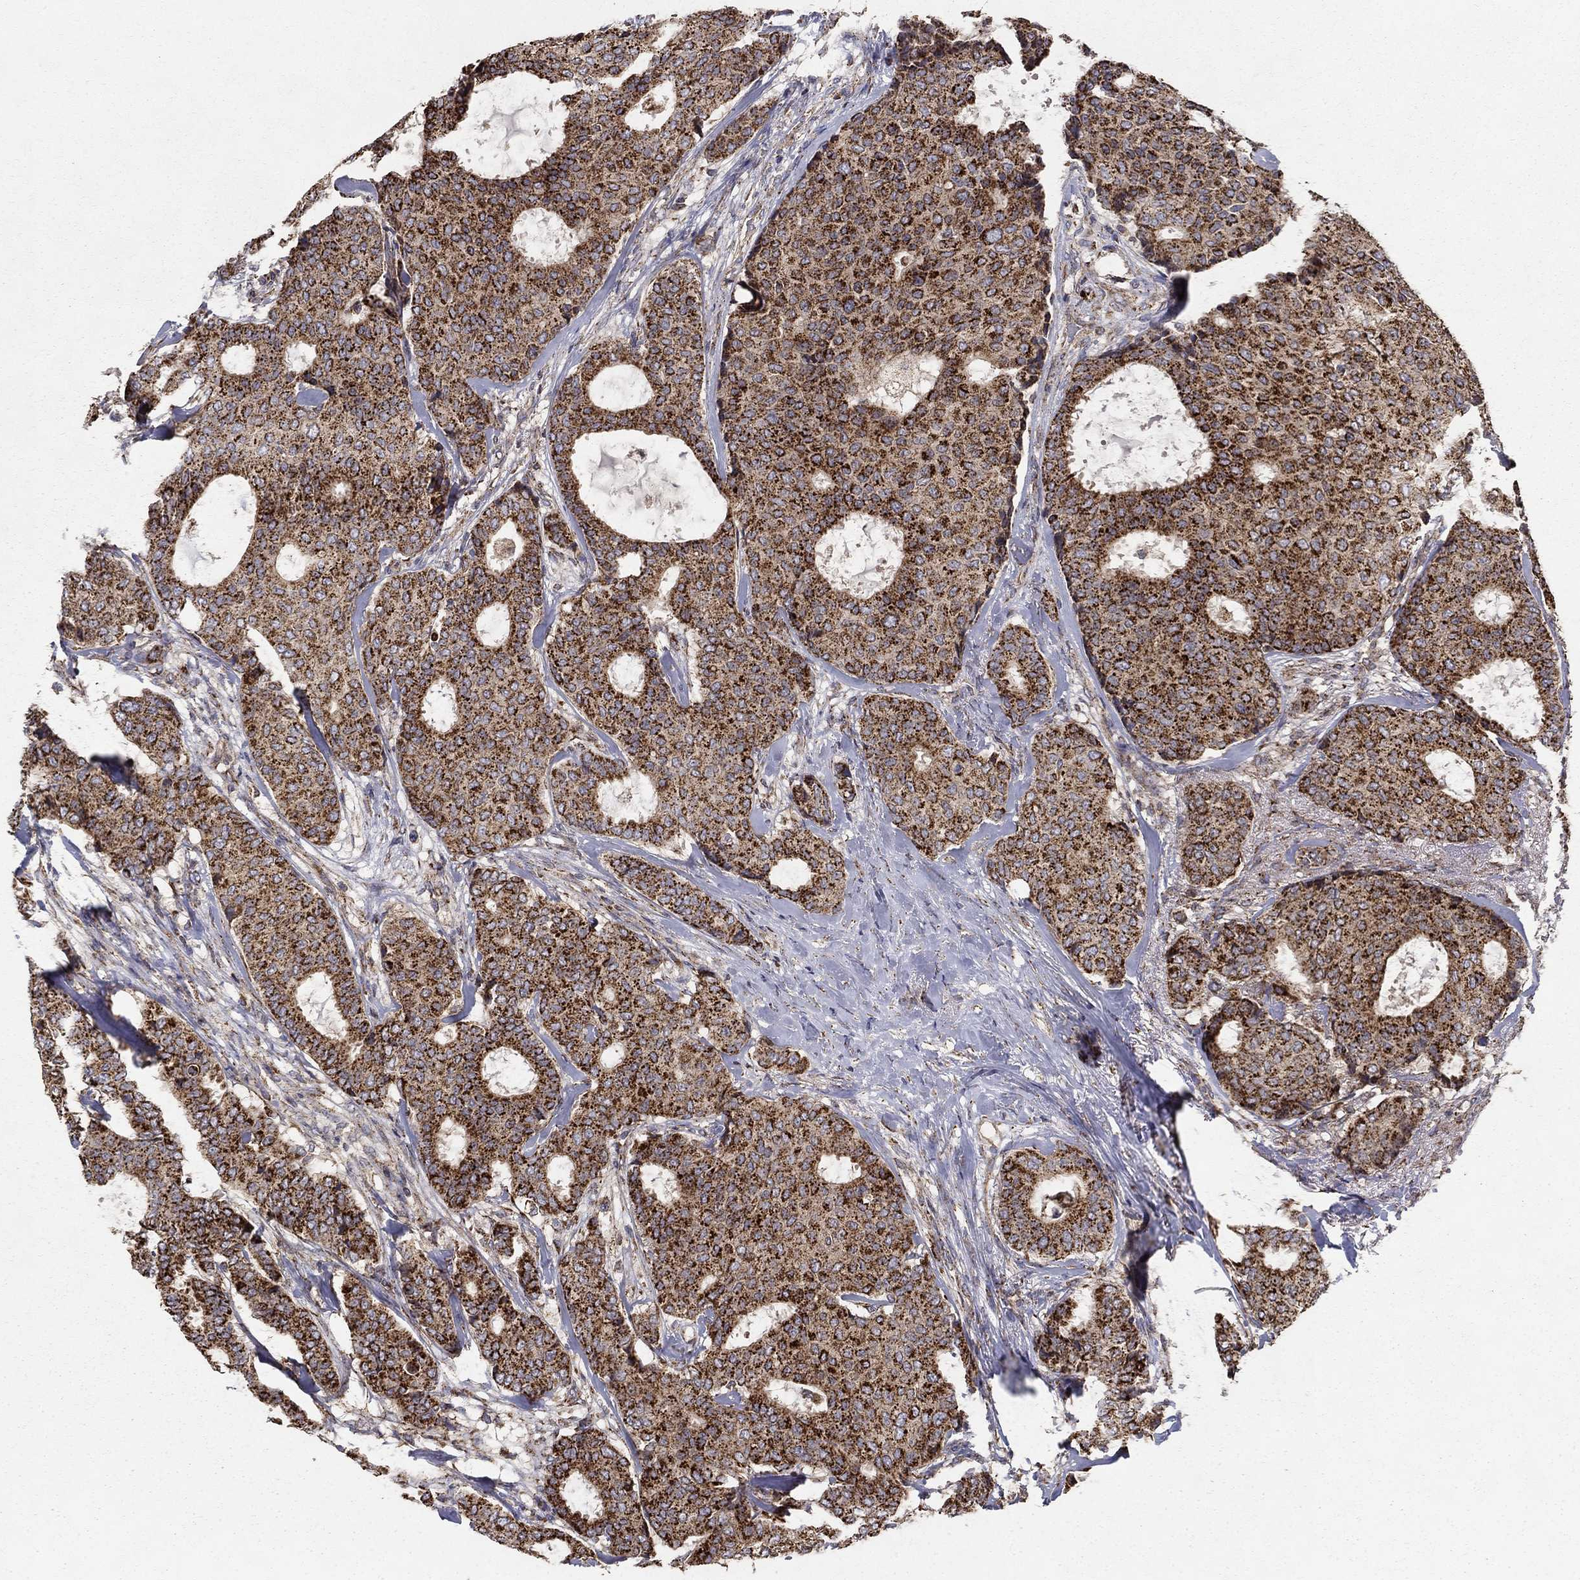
{"staining": {"intensity": "strong", "quantity": ">75%", "location": "cytoplasmic/membranous"}, "tissue": "breast cancer", "cell_type": "Tumor cells", "image_type": "cancer", "snomed": [{"axis": "morphology", "description": "Duct carcinoma"}, {"axis": "topography", "description": "Breast"}], "caption": "A photomicrograph of invasive ductal carcinoma (breast) stained for a protein exhibits strong cytoplasmic/membranous brown staining in tumor cells.", "gene": "GCSH", "patient": {"sex": "female", "age": 75}}